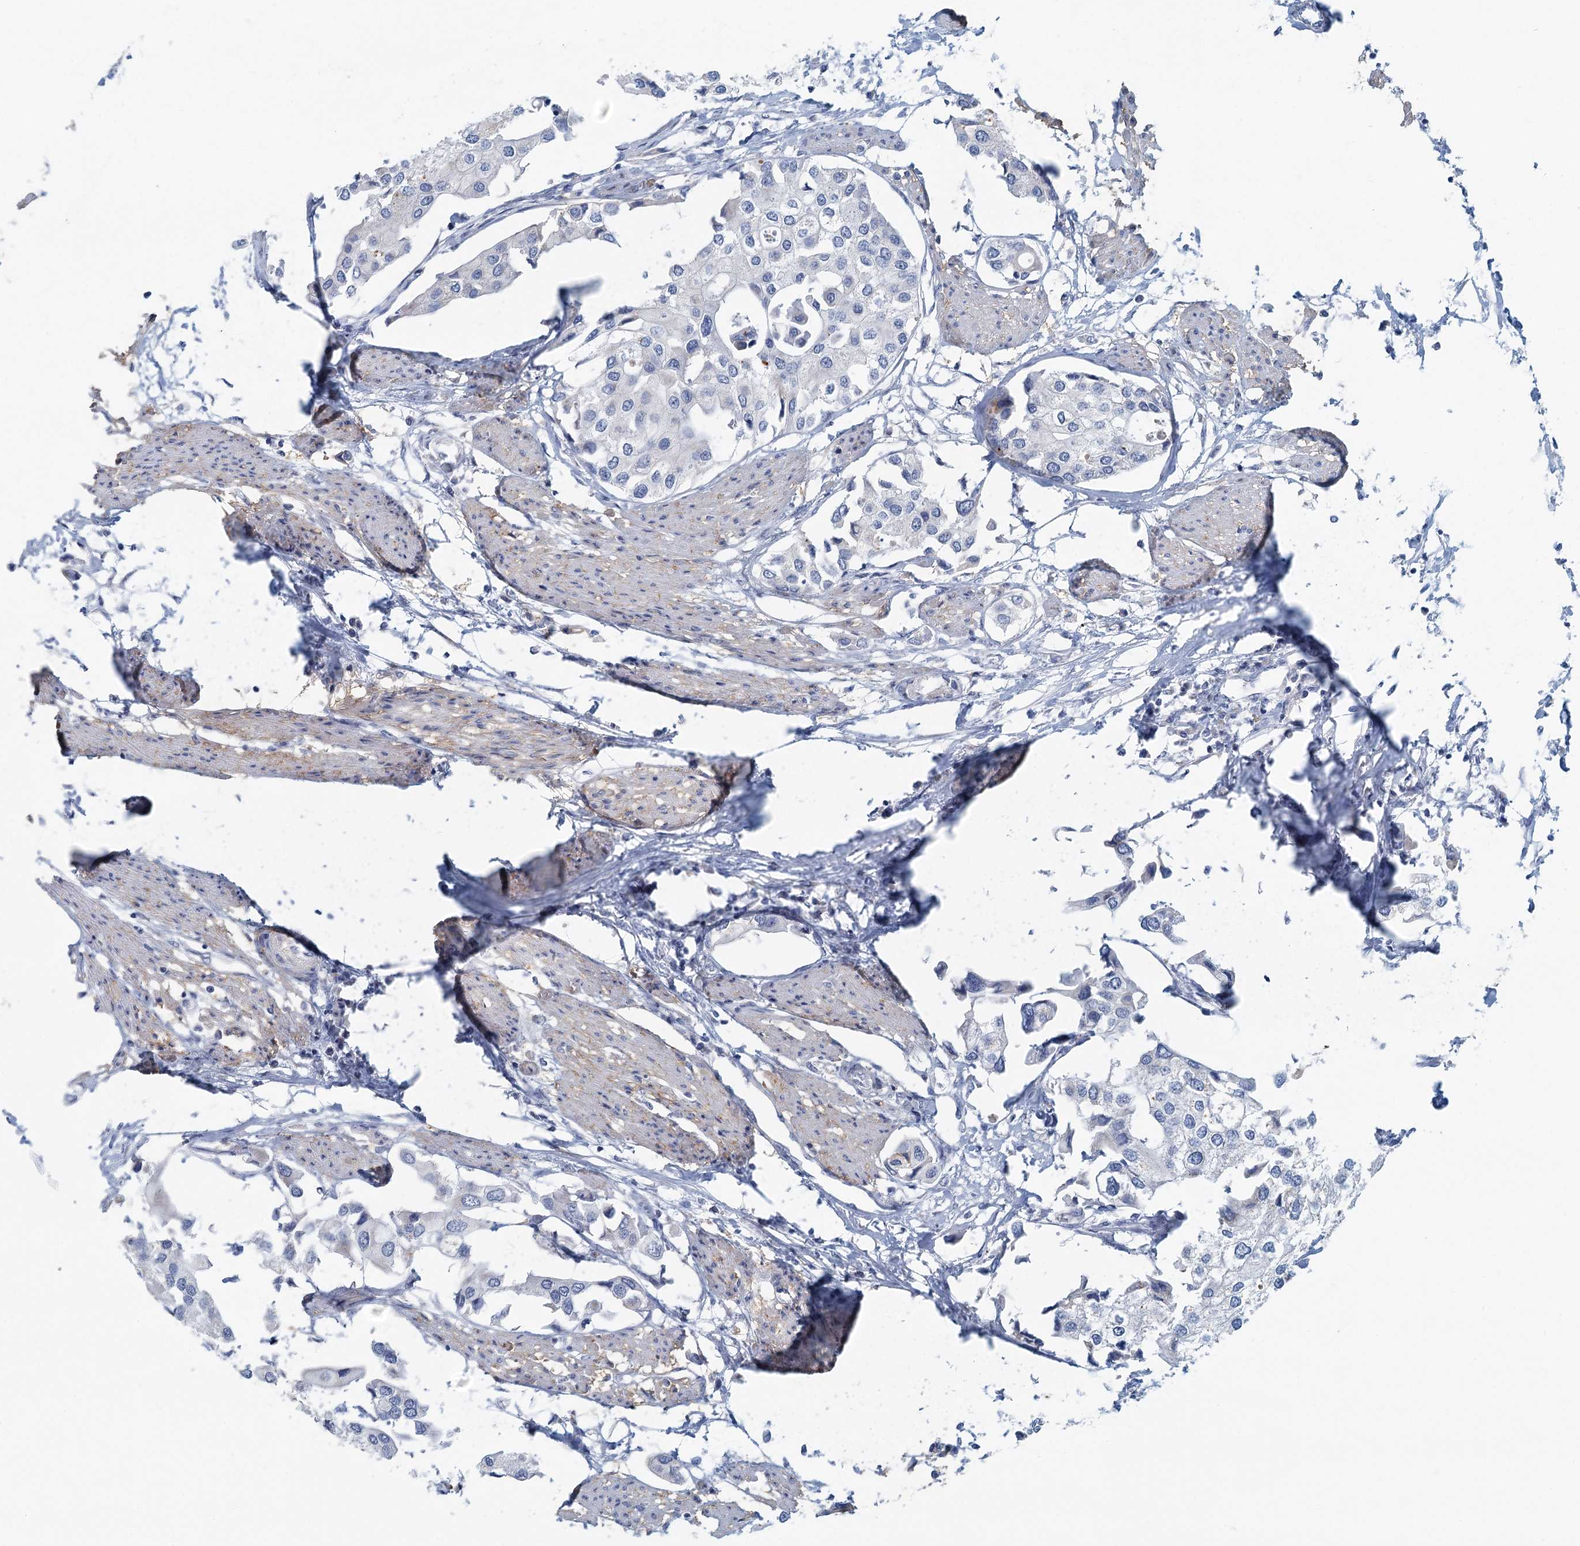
{"staining": {"intensity": "negative", "quantity": "none", "location": "none"}, "tissue": "urothelial cancer", "cell_type": "Tumor cells", "image_type": "cancer", "snomed": [{"axis": "morphology", "description": "Urothelial carcinoma, High grade"}, {"axis": "topography", "description": "Urinary bladder"}], "caption": "High-grade urothelial carcinoma stained for a protein using IHC displays no staining tumor cells.", "gene": "ZNF527", "patient": {"sex": "male", "age": 64}}